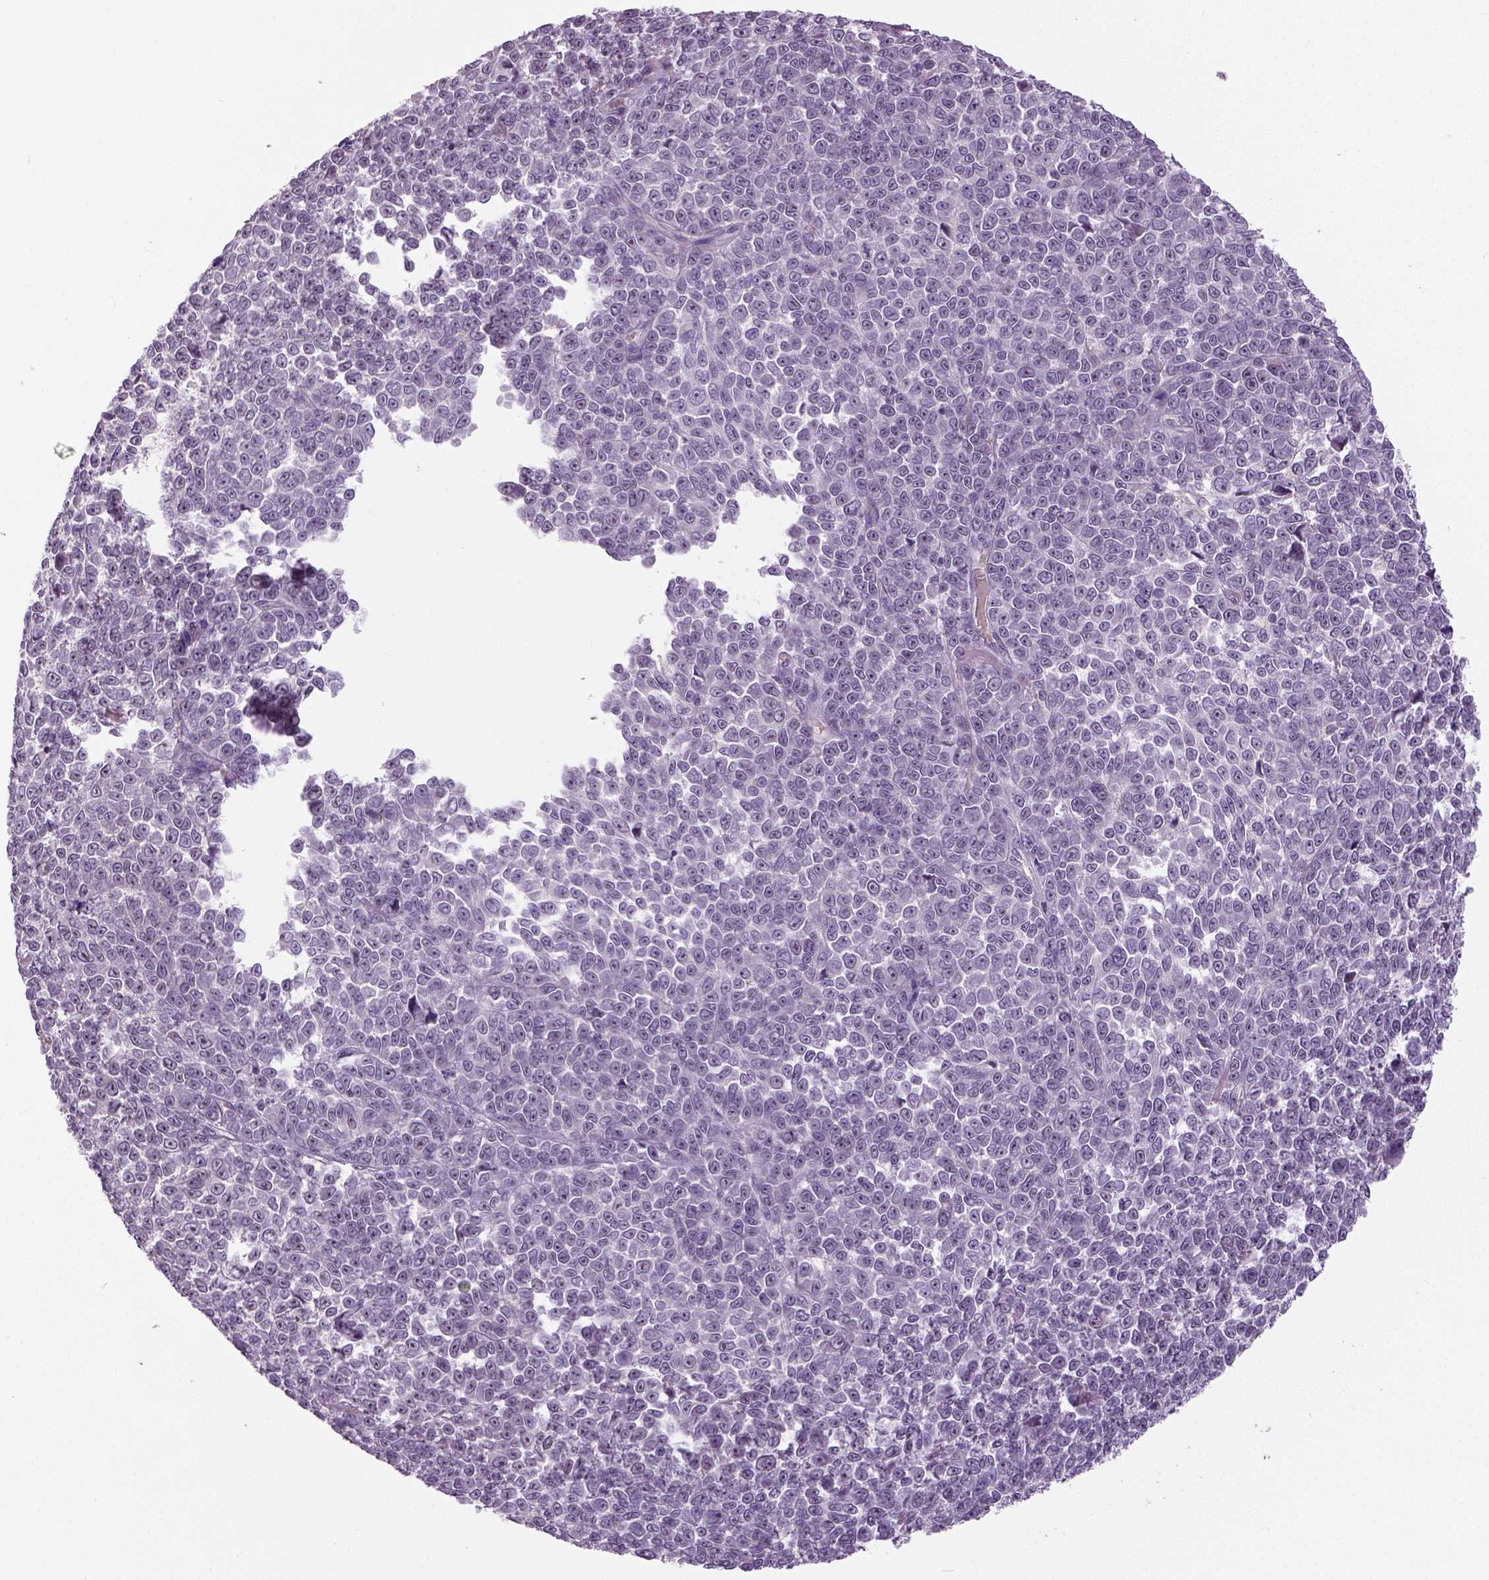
{"staining": {"intensity": "negative", "quantity": "none", "location": "none"}, "tissue": "melanoma", "cell_type": "Tumor cells", "image_type": "cancer", "snomed": [{"axis": "morphology", "description": "Malignant melanoma, NOS"}, {"axis": "topography", "description": "Skin"}], "caption": "Melanoma was stained to show a protein in brown. There is no significant staining in tumor cells. (DAB (3,3'-diaminobenzidine) IHC, high magnification).", "gene": "NECAB1", "patient": {"sex": "female", "age": 95}}